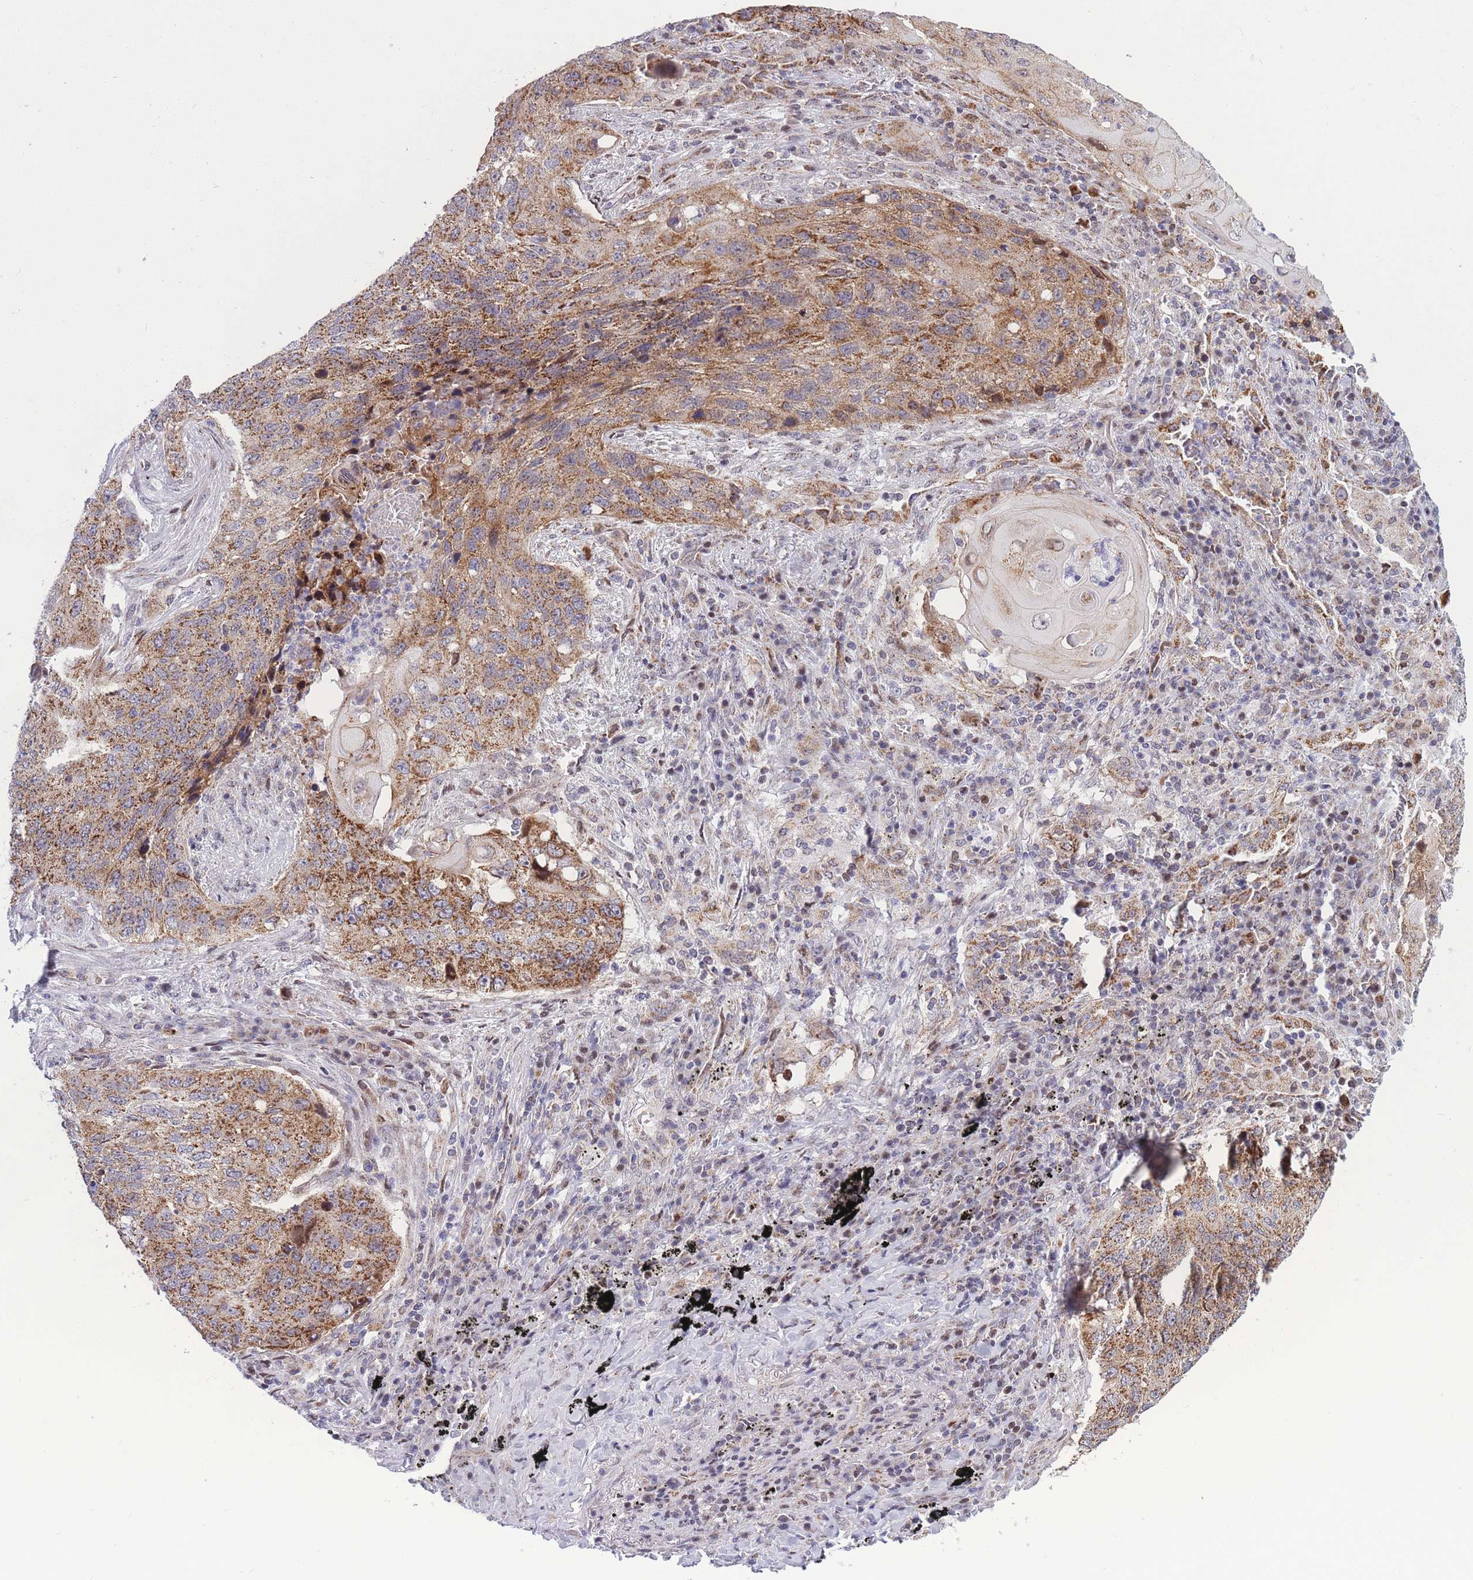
{"staining": {"intensity": "moderate", "quantity": ">75%", "location": "cytoplasmic/membranous"}, "tissue": "lung cancer", "cell_type": "Tumor cells", "image_type": "cancer", "snomed": [{"axis": "morphology", "description": "Squamous cell carcinoma, NOS"}, {"axis": "topography", "description": "Lung"}], "caption": "Immunohistochemistry image of human lung cancer stained for a protein (brown), which reveals medium levels of moderate cytoplasmic/membranous expression in approximately >75% of tumor cells.", "gene": "MOB4", "patient": {"sex": "female", "age": 63}}